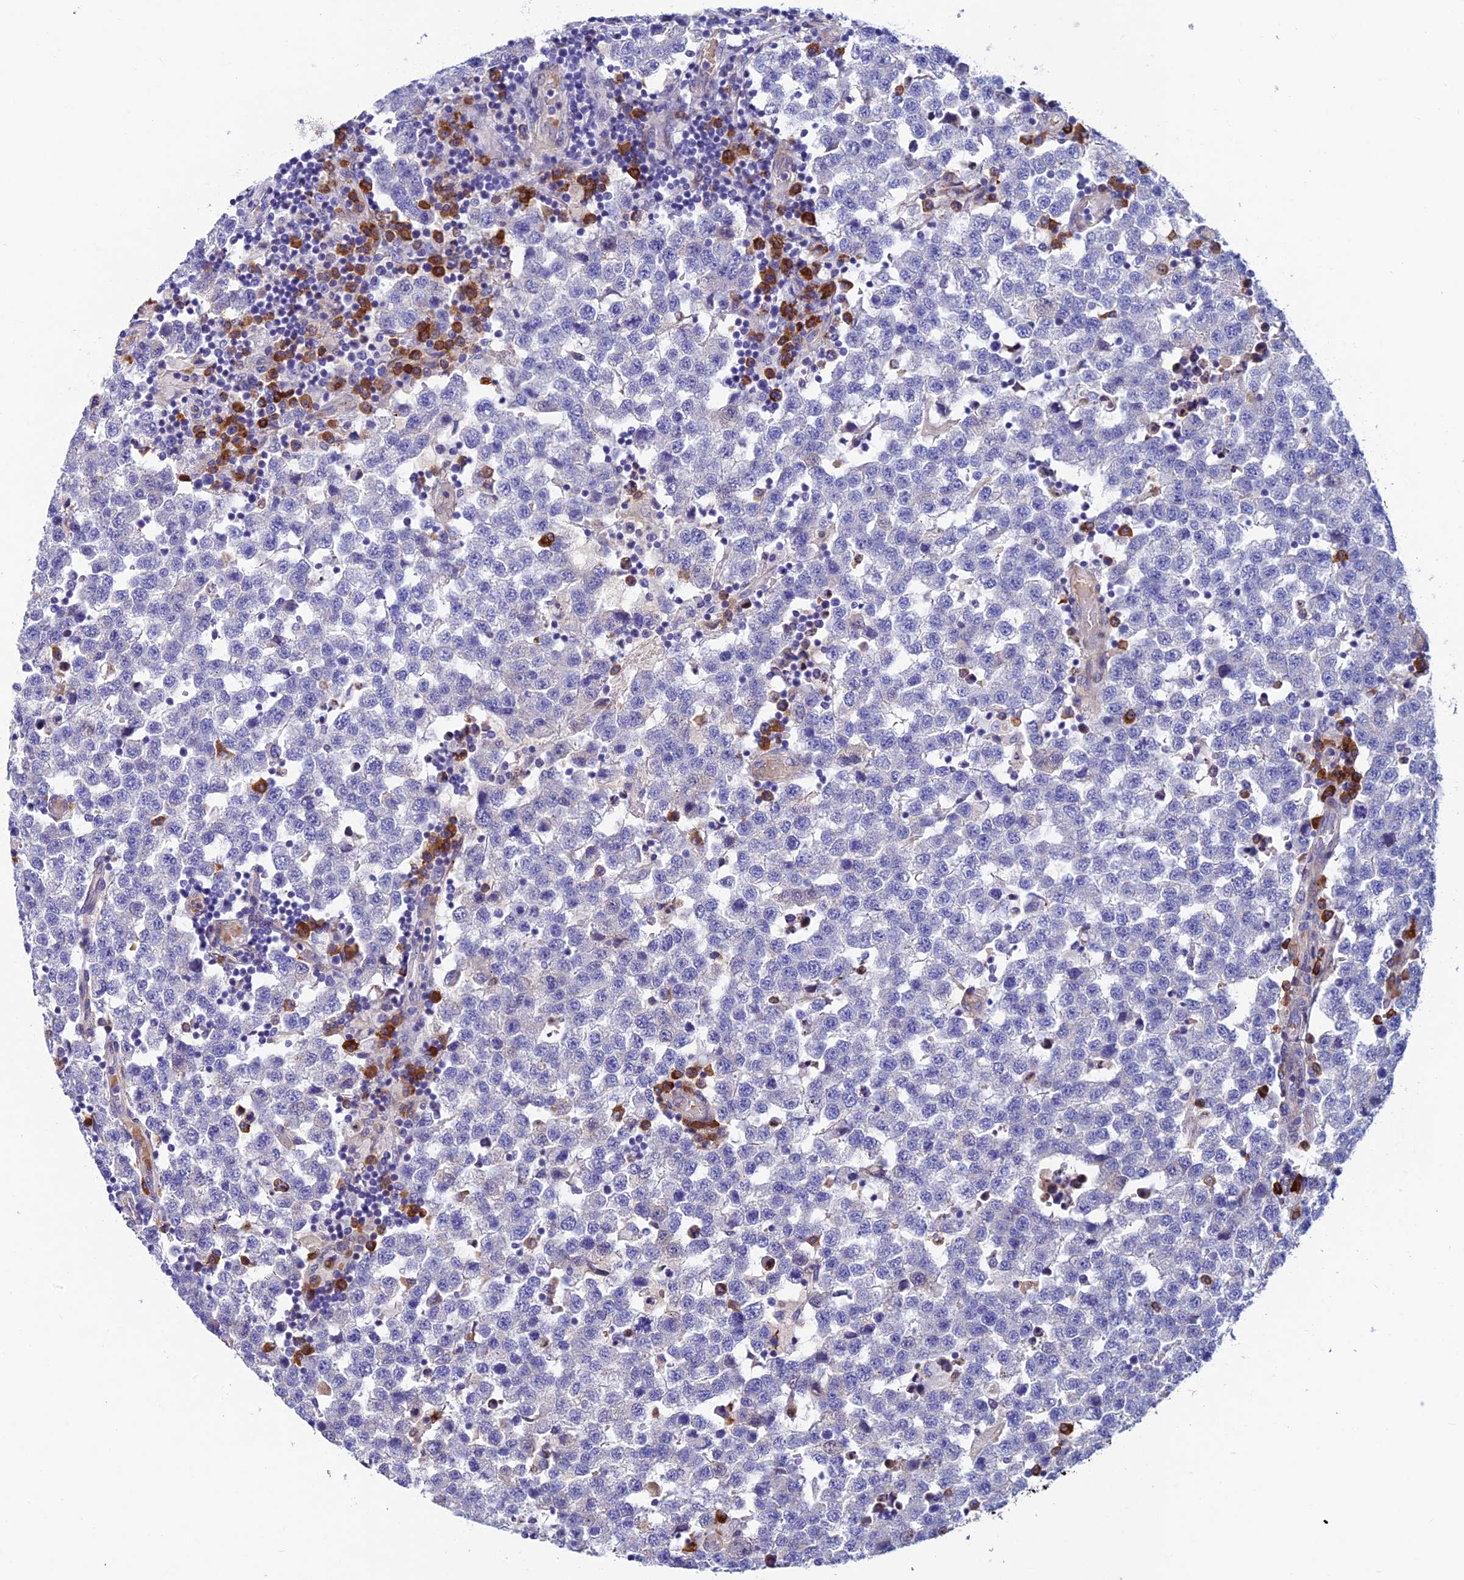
{"staining": {"intensity": "negative", "quantity": "none", "location": "none"}, "tissue": "testis cancer", "cell_type": "Tumor cells", "image_type": "cancer", "snomed": [{"axis": "morphology", "description": "Seminoma, NOS"}, {"axis": "topography", "description": "Testis"}], "caption": "Histopathology image shows no protein staining in tumor cells of testis cancer tissue.", "gene": "MACIR", "patient": {"sex": "male", "age": 34}}